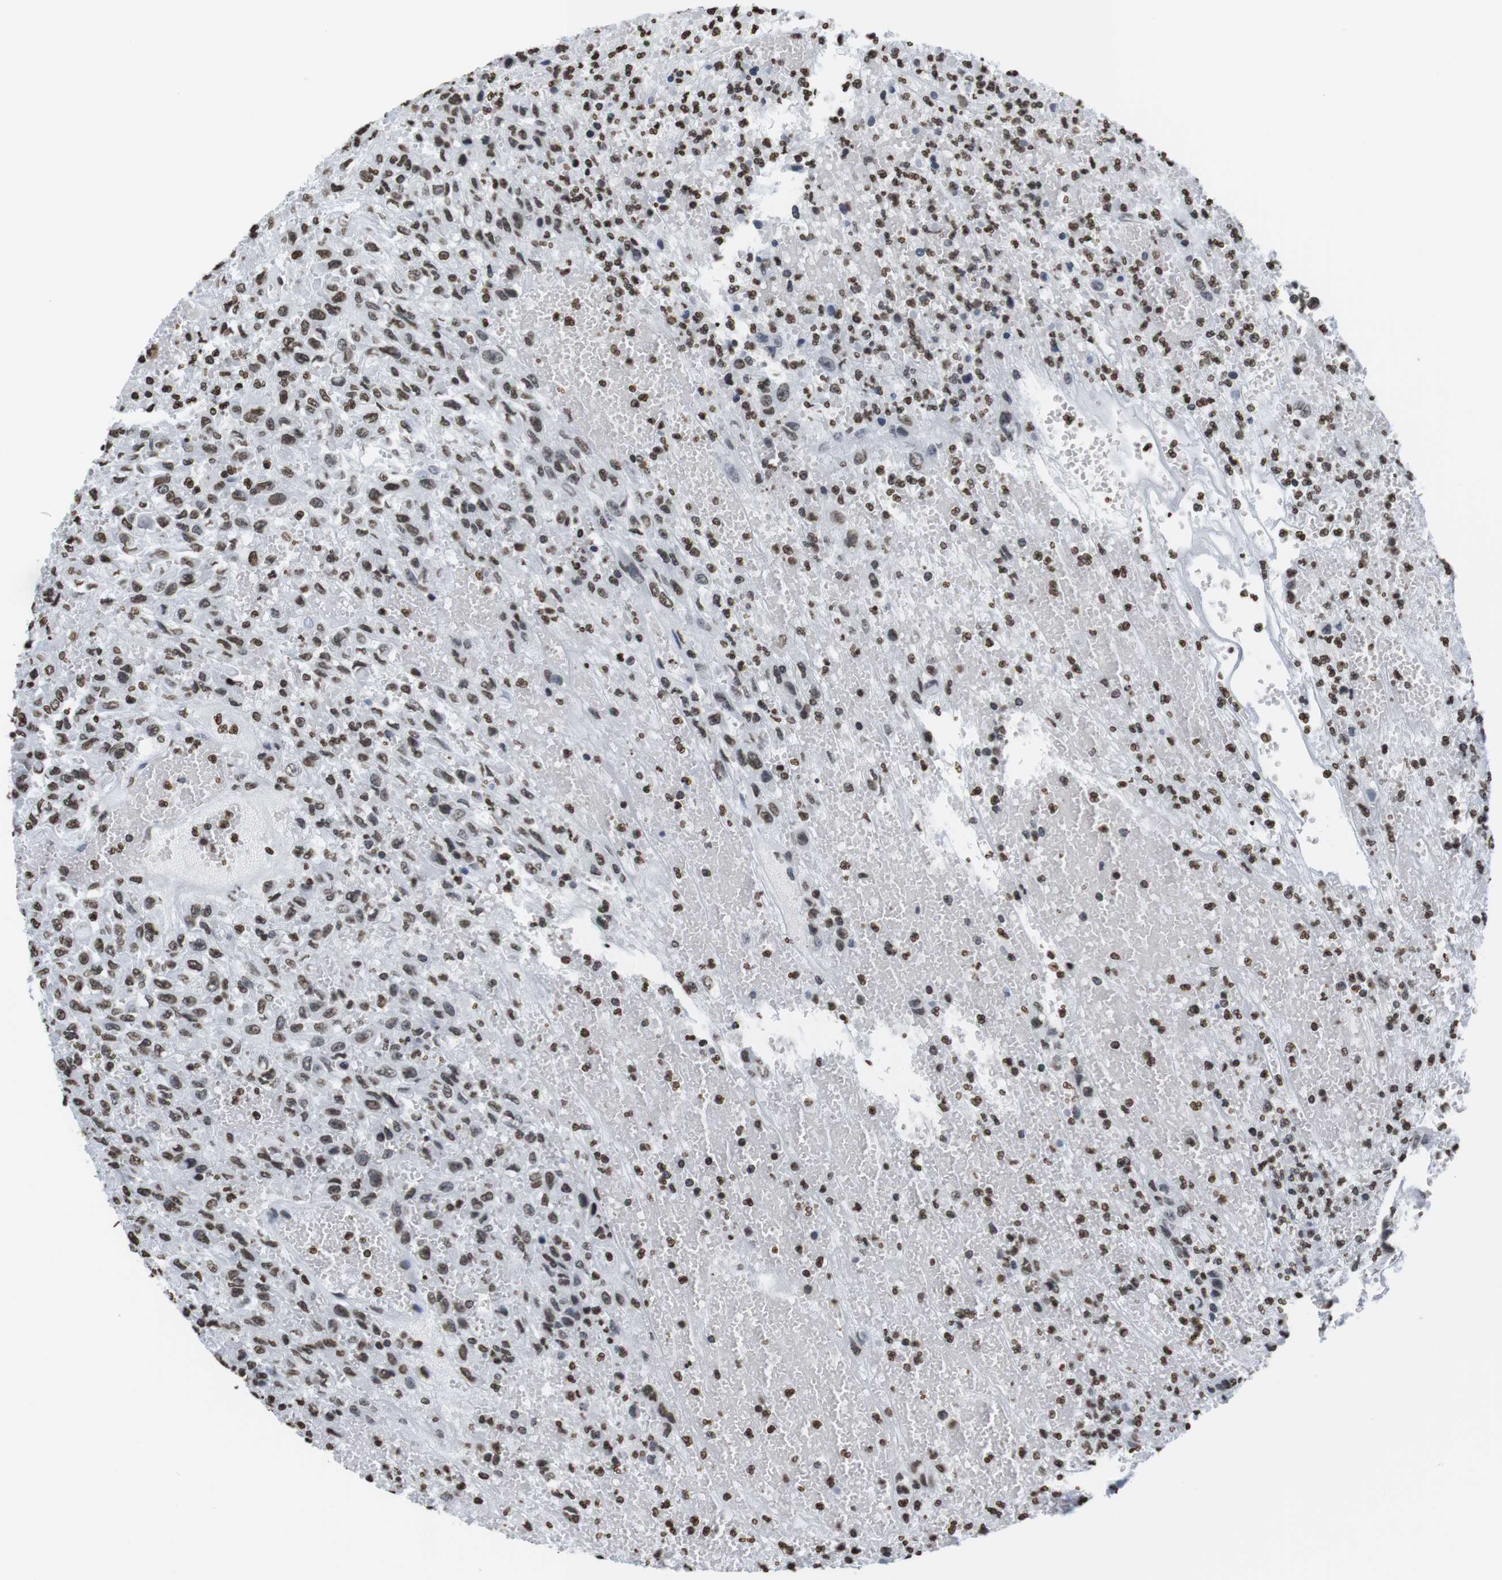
{"staining": {"intensity": "moderate", "quantity": ">75%", "location": "nuclear"}, "tissue": "urothelial cancer", "cell_type": "Tumor cells", "image_type": "cancer", "snomed": [{"axis": "morphology", "description": "Urothelial carcinoma, High grade"}, {"axis": "topography", "description": "Urinary bladder"}], "caption": "Urothelial carcinoma (high-grade) tissue displays moderate nuclear staining in about >75% of tumor cells, visualized by immunohistochemistry.", "gene": "BSX", "patient": {"sex": "male", "age": 46}}